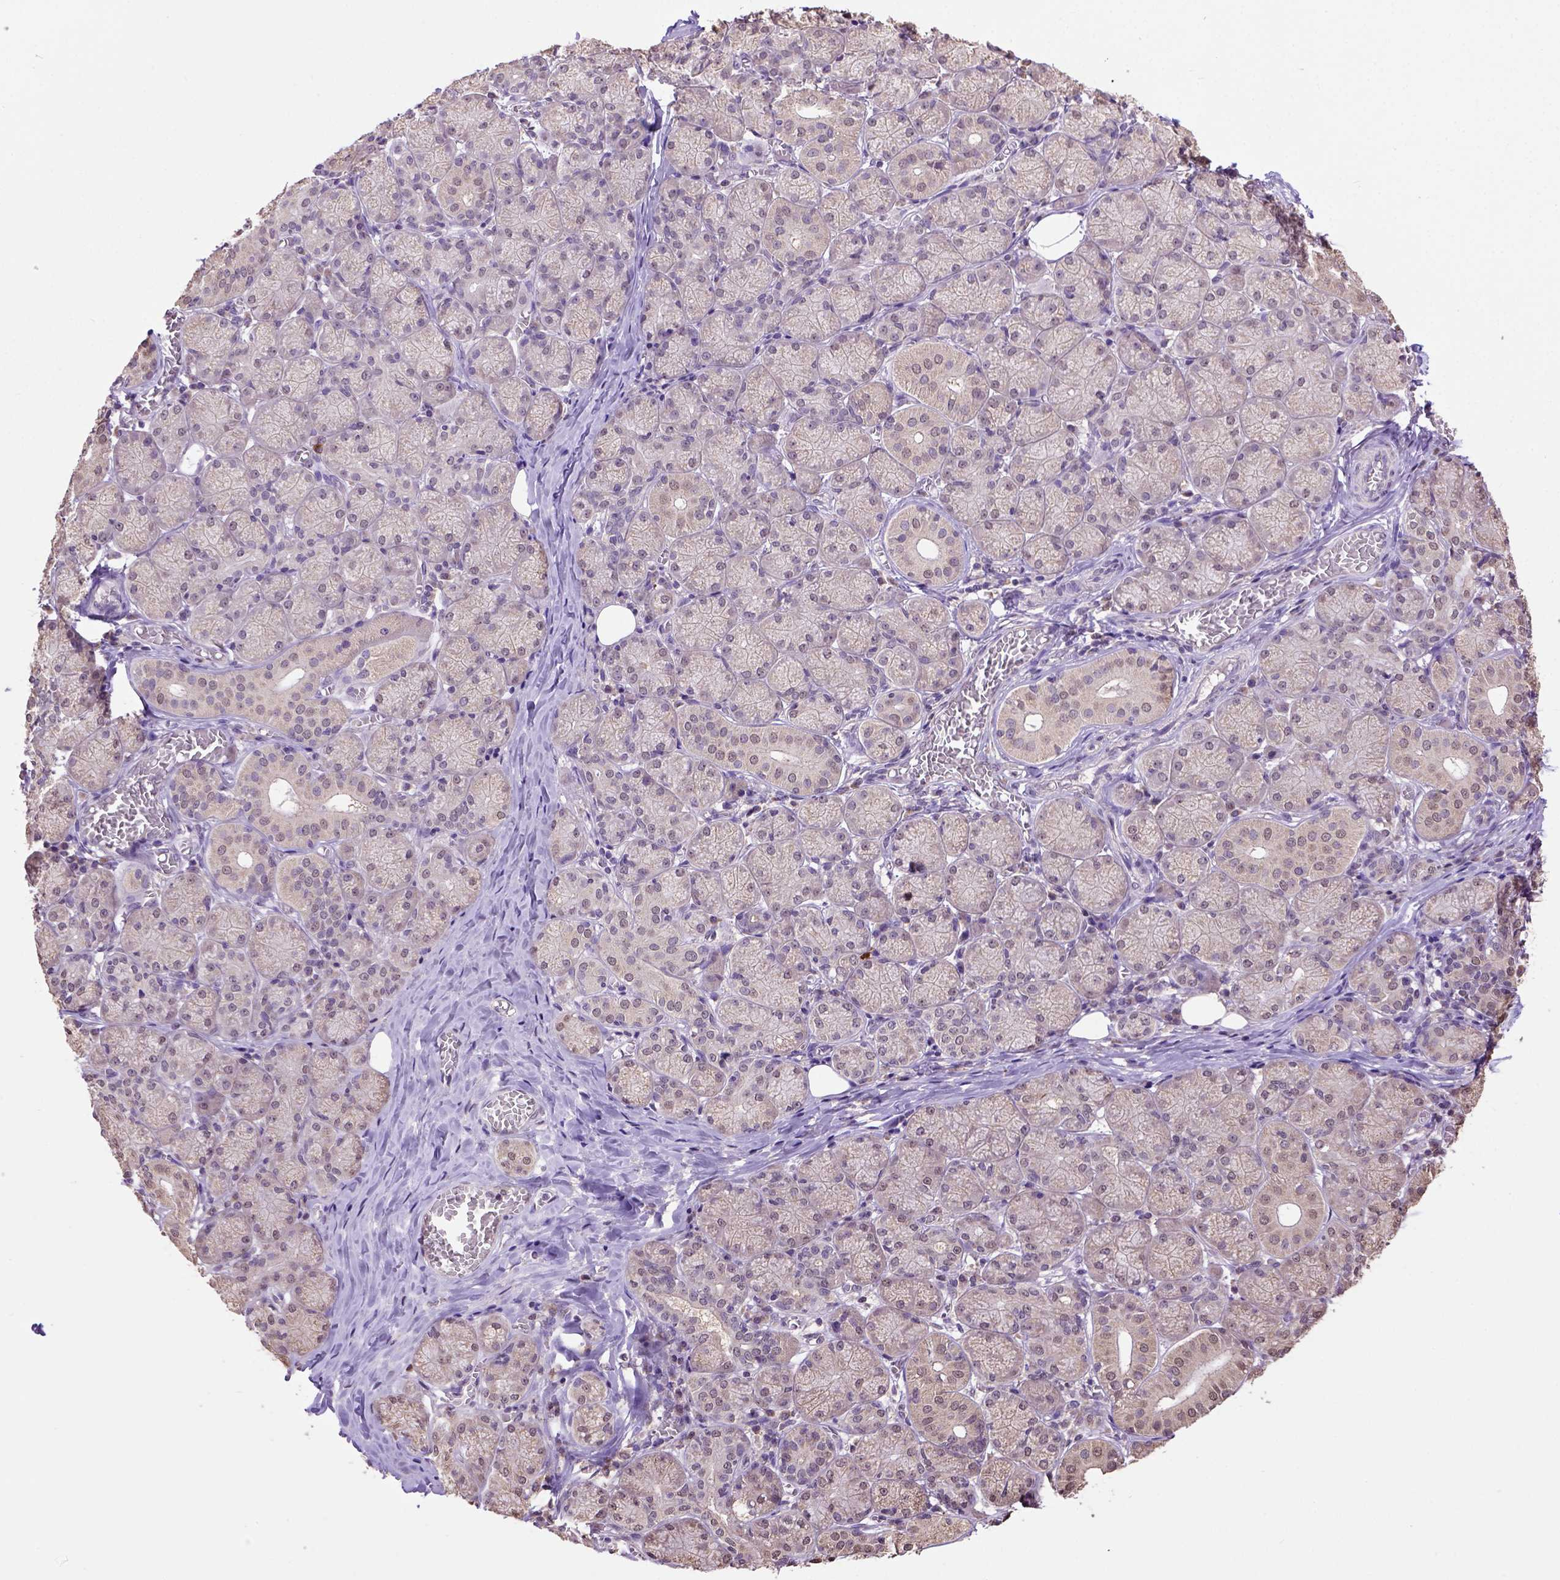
{"staining": {"intensity": "weak", "quantity": "<25%", "location": "cytoplasmic/membranous"}, "tissue": "salivary gland", "cell_type": "Glandular cells", "image_type": "normal", "snomed": [{"axis": "morphology", "description": "Normal tissue, NOS"}, {"axis": "topography", "description": "Salivary gland"}, {"axis": "topography", "description": "Peripheral nerve tissue"}], "caption": "Immunohistochemistry (IHC) micrograph of unremarkable human salivary gland stained for a protein (brown), which exhibits no expression in glandular cells.", "gene": "WDR17", "patient": {"sex": "female", "age": 24}}